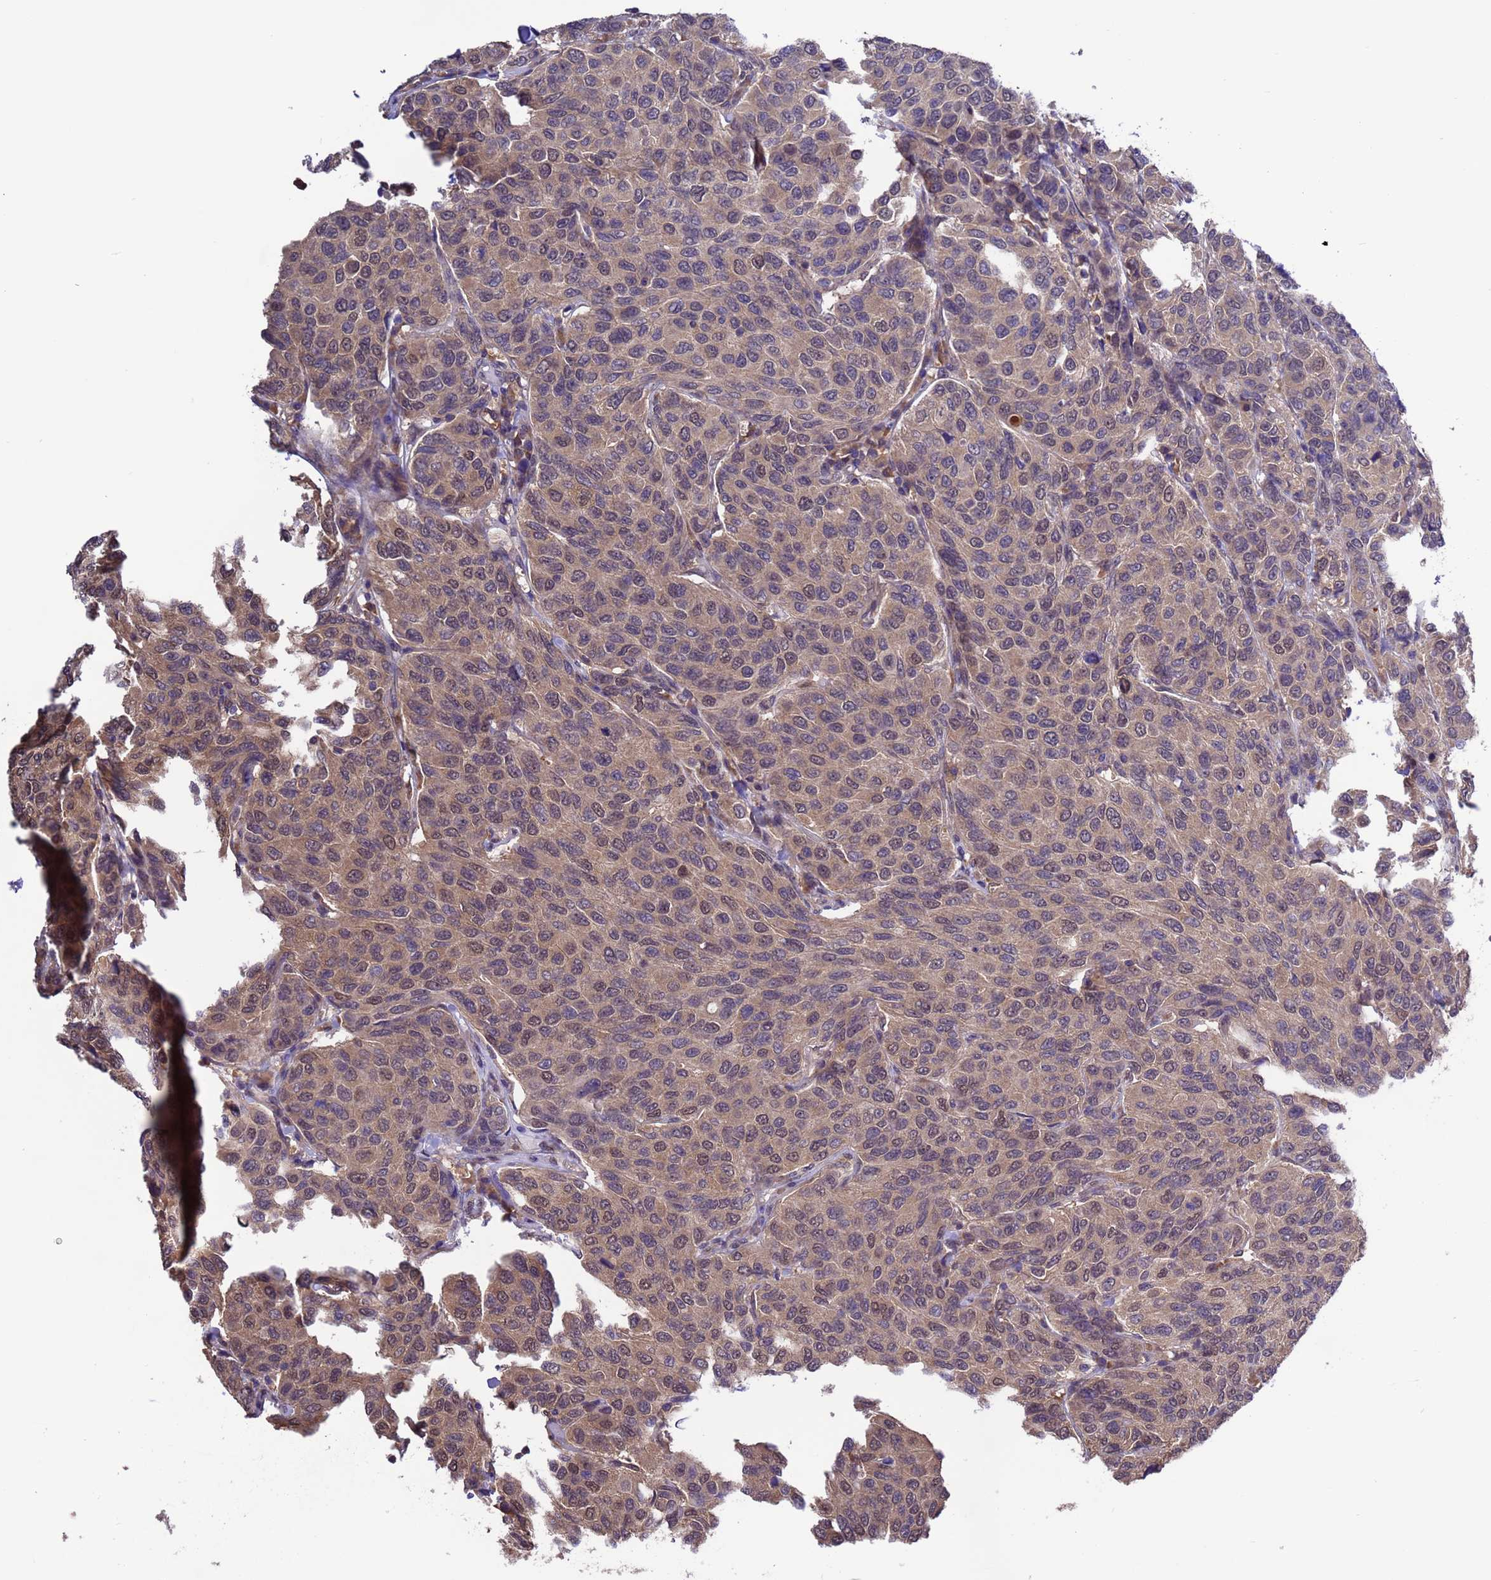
{"staining": {"intensity": "weak", "quantity": ">75%", "location": "cytoplasmic/membranous,nuclear"}, "tissue": "breast cancer", "cell_type": "Tumor cells", "image_type": "cancer", "snomed": [{"axis": "morphology", "description": "Duct carcinoma"}, {"axis": "topography", "description": "Breast"}], "caption": "Approximately >75% of tumor cells in breast cancer reveal weak cytoplasmic/membranous and nuclear protein expression as visualized by brown immunohistochemical staining.", "gene": "ZFP69B", "patient": {"sex": "female", "age": 55}}